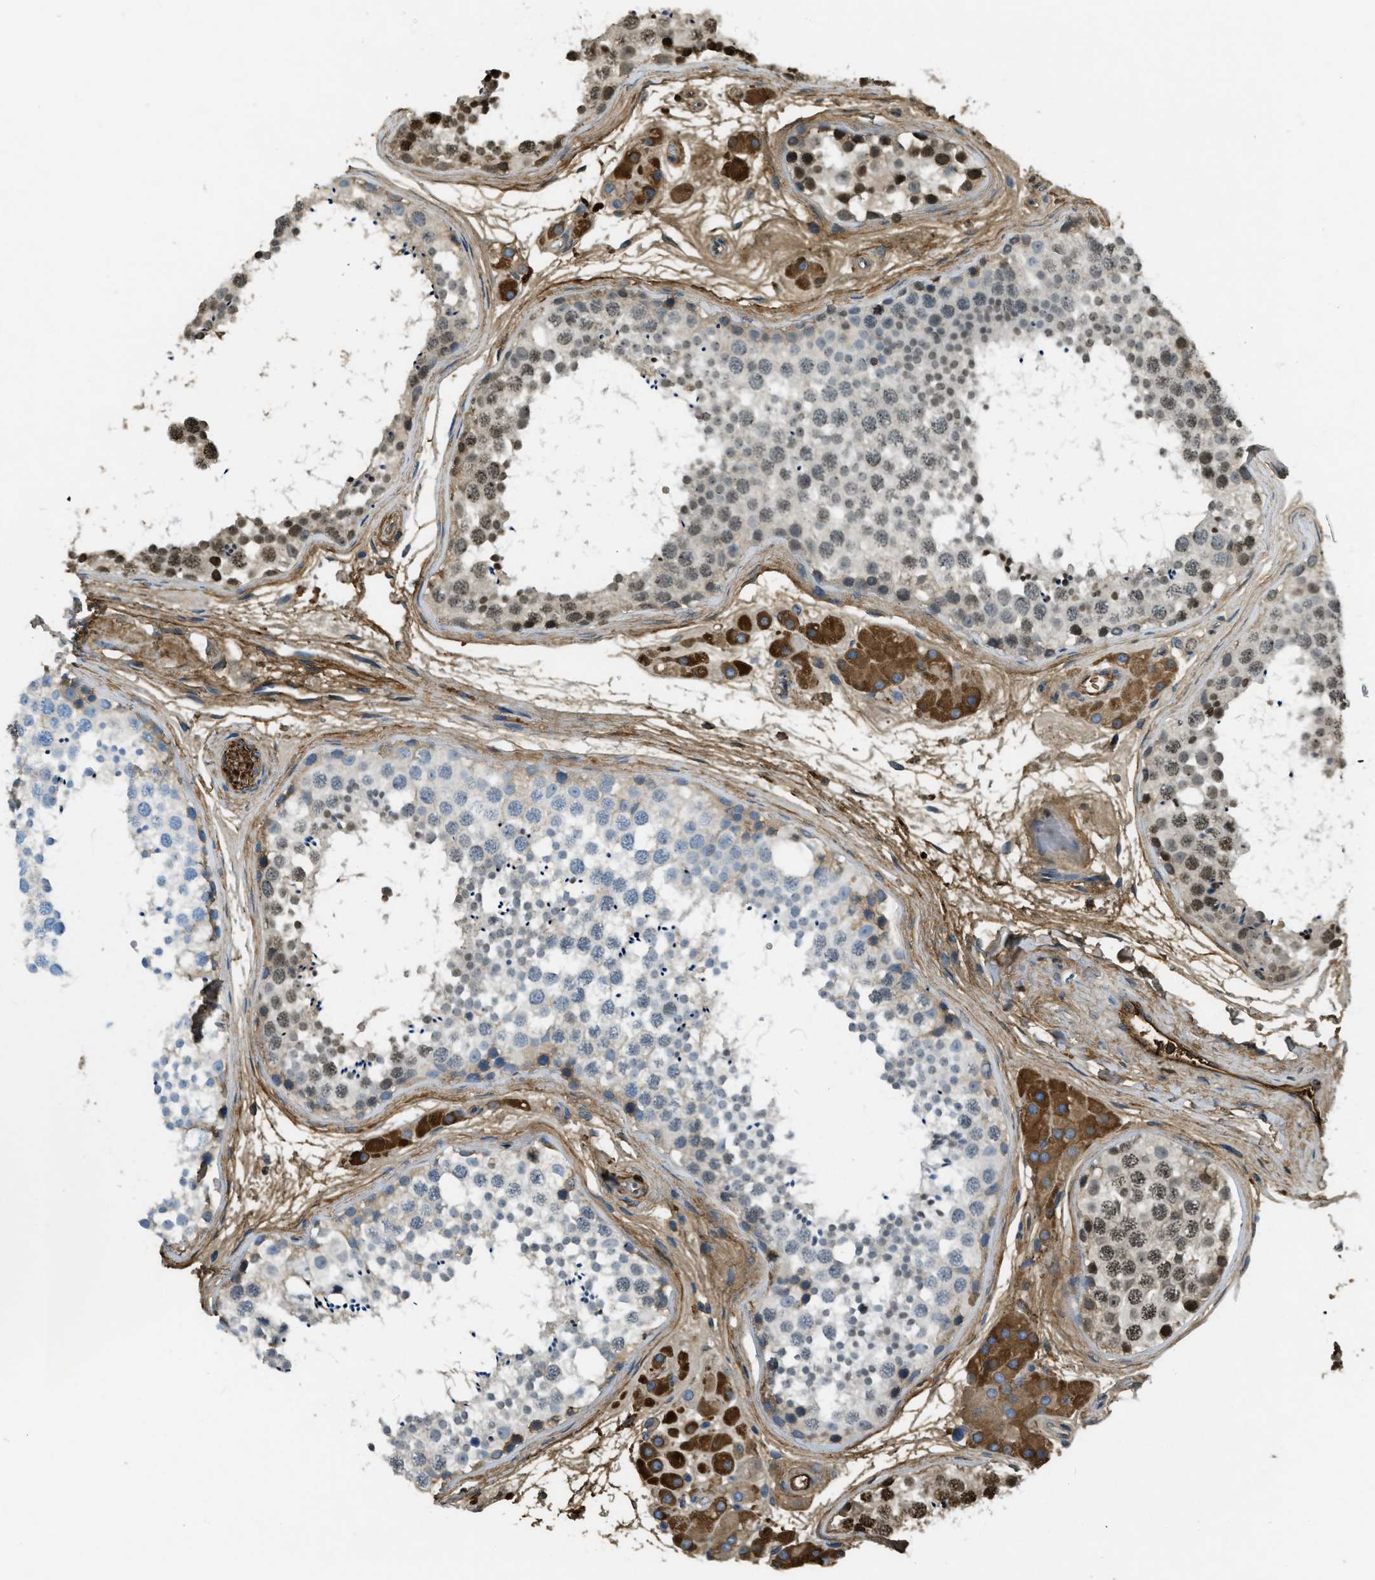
{"staining": {"intensity": "moderate", "quantity": "<25%", "location": "nuclear"}, "tissue": "testis", "cell_type": "Cells in seminiferous ducts", "image_type": "normal", "snomed": [{"axis": "morphology", "description": "Normal tissue, NOS"}, {"axis": "topography", "description": "Testis"}], "caption": "Protein expression by immunohistochemistry (IHC) exhibits moderate nuclear expression in approximately <25% of cells in seminiferous ducts in normal testis. Nuclei are stained in blue.", "gene": "PRTN3", "patient": {"sex": "male", "age": 56}}